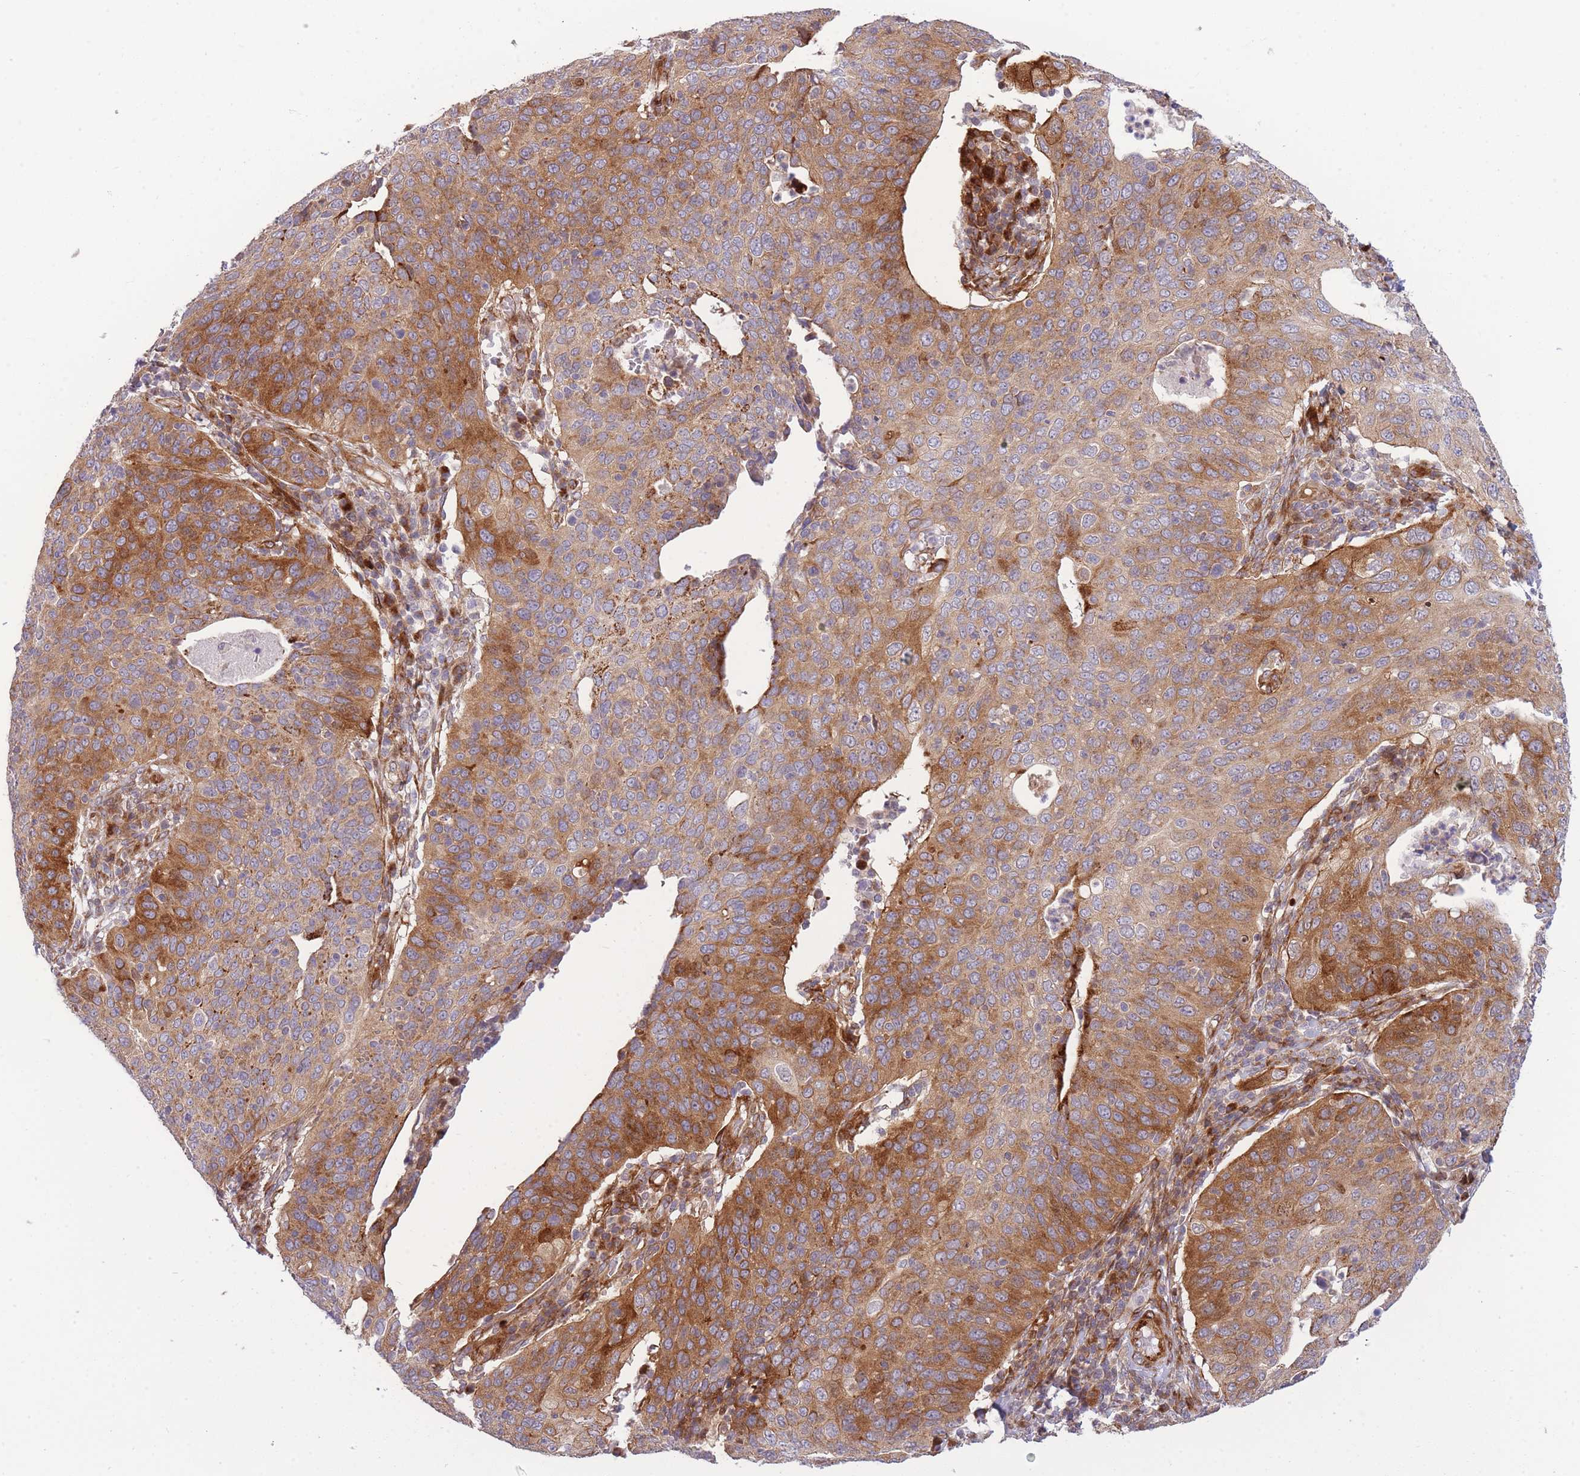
{"staining": {"intensity": "strong", "quantity": ">75%", "location": "cytoplasmic/membranous"}, "tissue": "cervical cancer", "cell_type": "Tumor cells", "image_type": "cancer", "snomed": [{"axis": "morphology", "description": "Squamous cell carcinoma, NOS"}, {"axis": "topography", "description": "Cervix"}], "caption": "A brown stain labels strong cytoplasmic/membranous positivity of a protein in squamous cell carcinoma (cervical) tumor cells.", "gene": "ATP5MC2", "patient": {"sex": "female", "age": 36}}